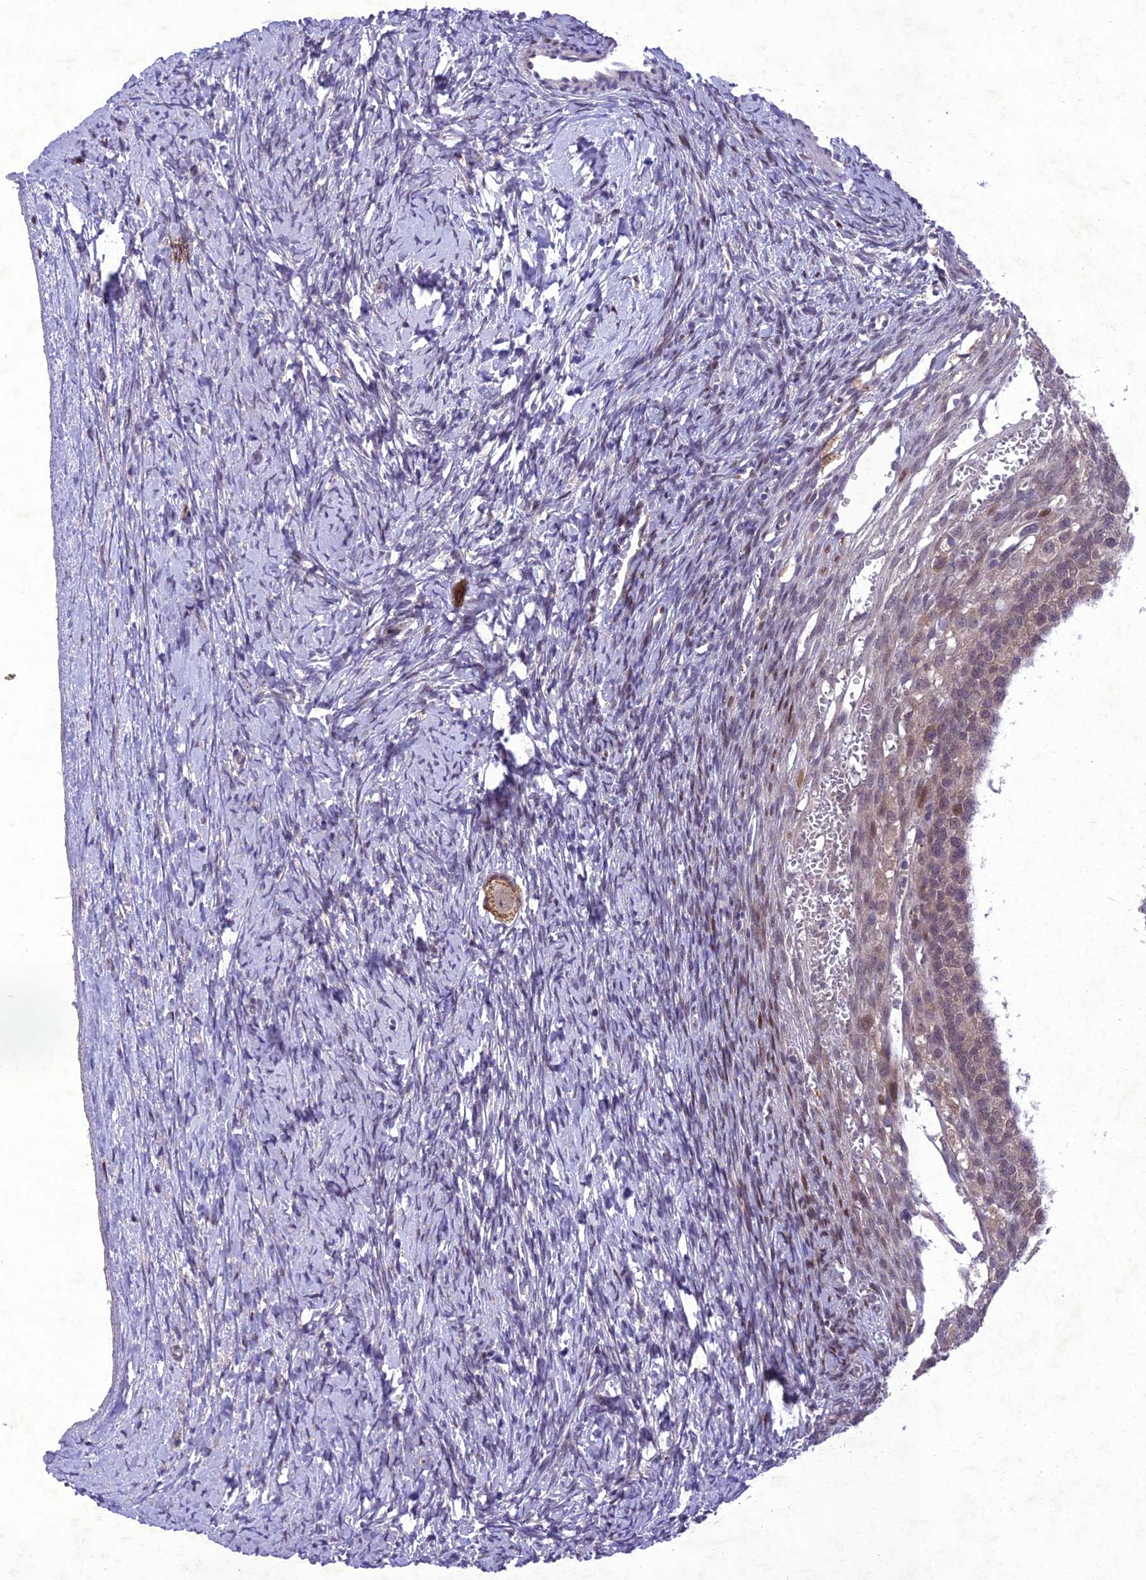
{"staining": {"intensity": "moderate", "quantity": ">75%", "location": "cytoplasmic/membranous"}, "tissue": "ovary", "cell_type": "Follicle cells", "image_type": "normal", "snomed": [{"axis": "morphology", "description": "Normal tissue, NOS"}, {"axis": "morphology", "description": "Developmental malformation"}, {"axis": "topography", "description": "Ovary"}], "caption": "Protein expression analysis of benign human ovary reveals moderate cytoplasmic/membranous expression in about >75% of follicle cells. (Stains: DAB (3,3'-diaminobenzidine) in brown, nuclei in blue, Microscopy: brightfield microscopy at high magnification).", "gene": "ANKRD52", "patient": {"sex": "female", "age": 39}}